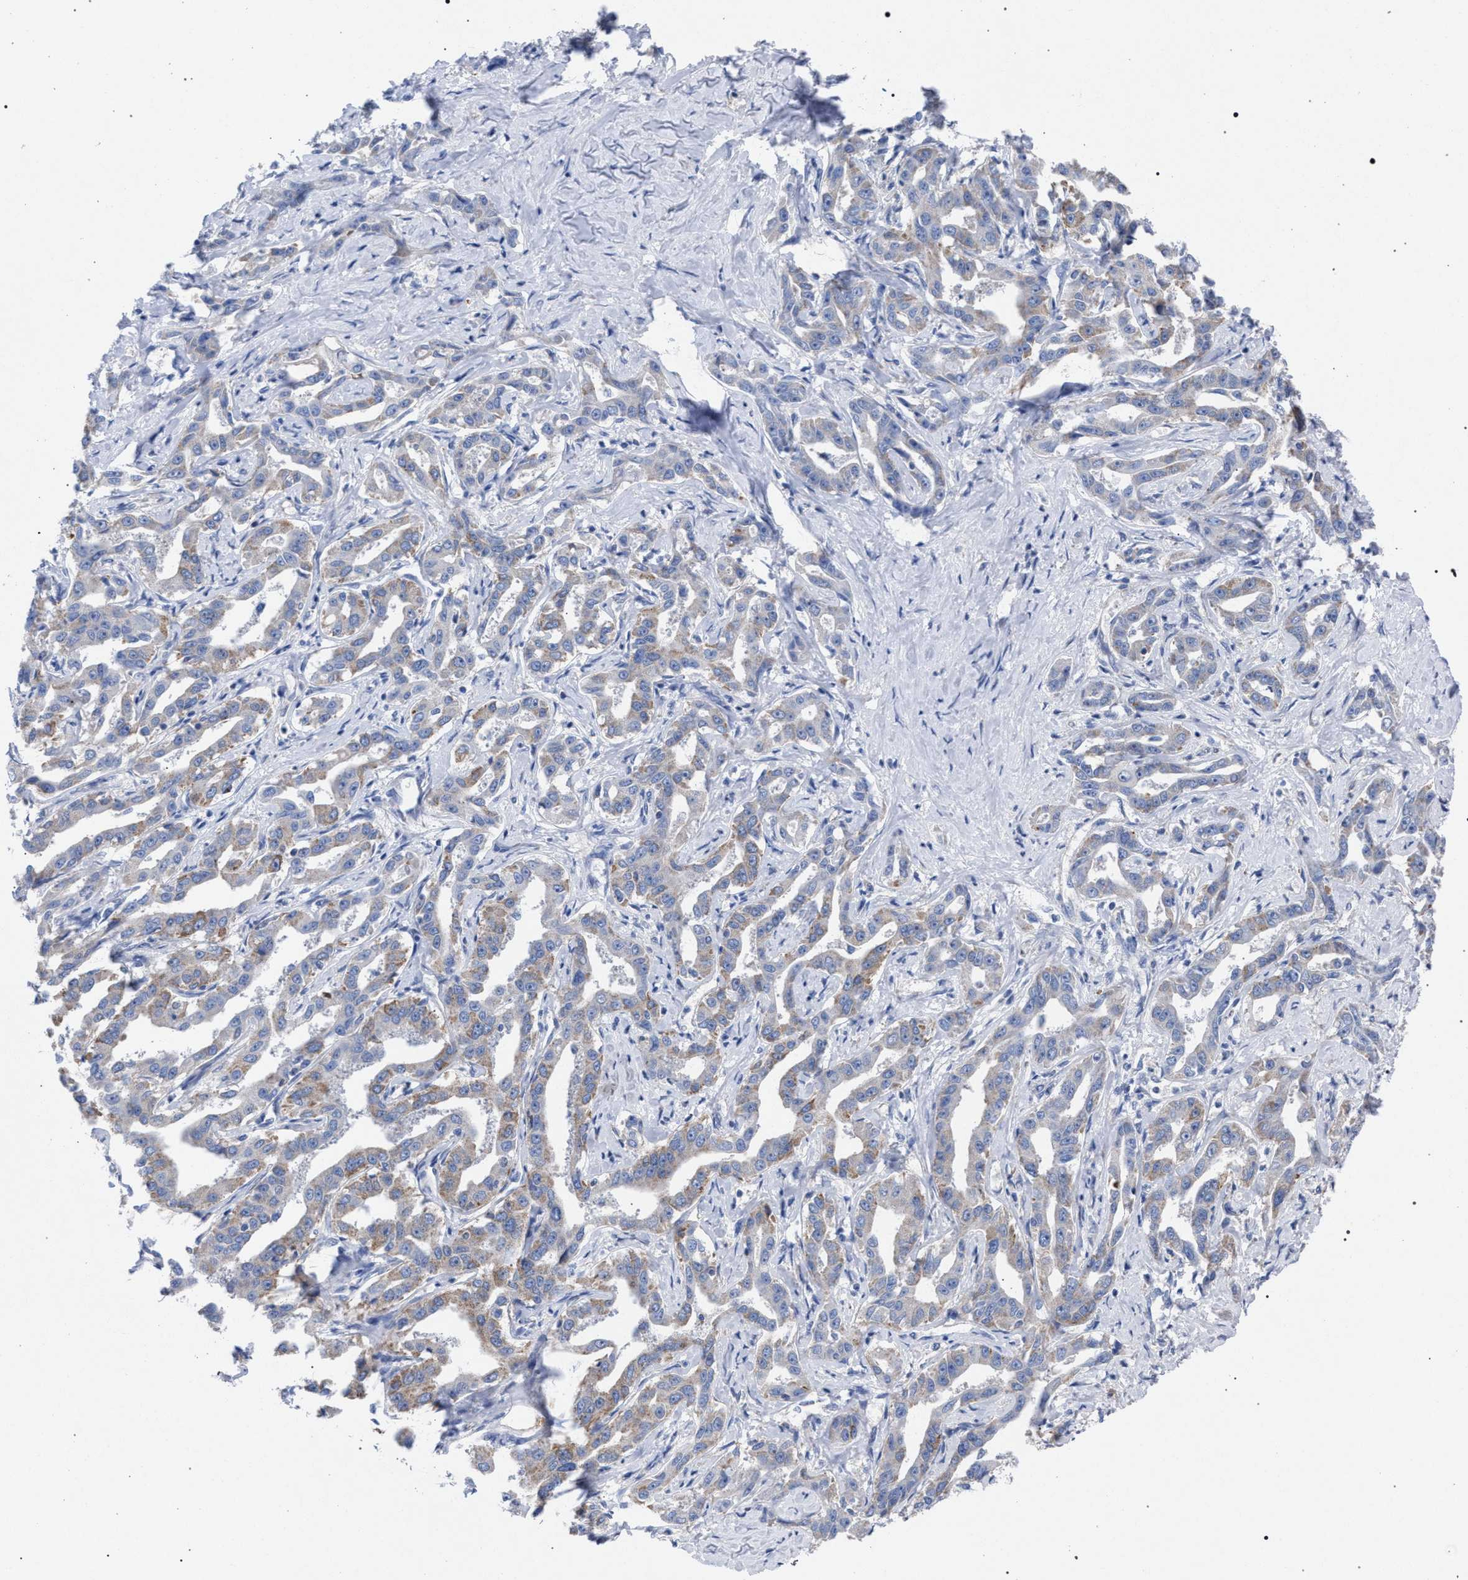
{"staining": {"intensity": "weak", "quantity": "25%-75%", "location": "cytoplasmic/membranous"}, "tissue": "liver cancer", "cell_type": "Tumor cells", "image_type": "cancer", "snomed": [{"axis": "morphology", "description": "Cholangiocarcinoma"}, {"axis": "topography", "description": "Liver"}], "caption": "A histopathology image of cholangiocarcinoma (liver) stained for a protein exhibits weak cytoplasmic/membranous brown staining in tumor cells.", "gene": "GMPR", "patient": {"sex": "male", "age": 59}}